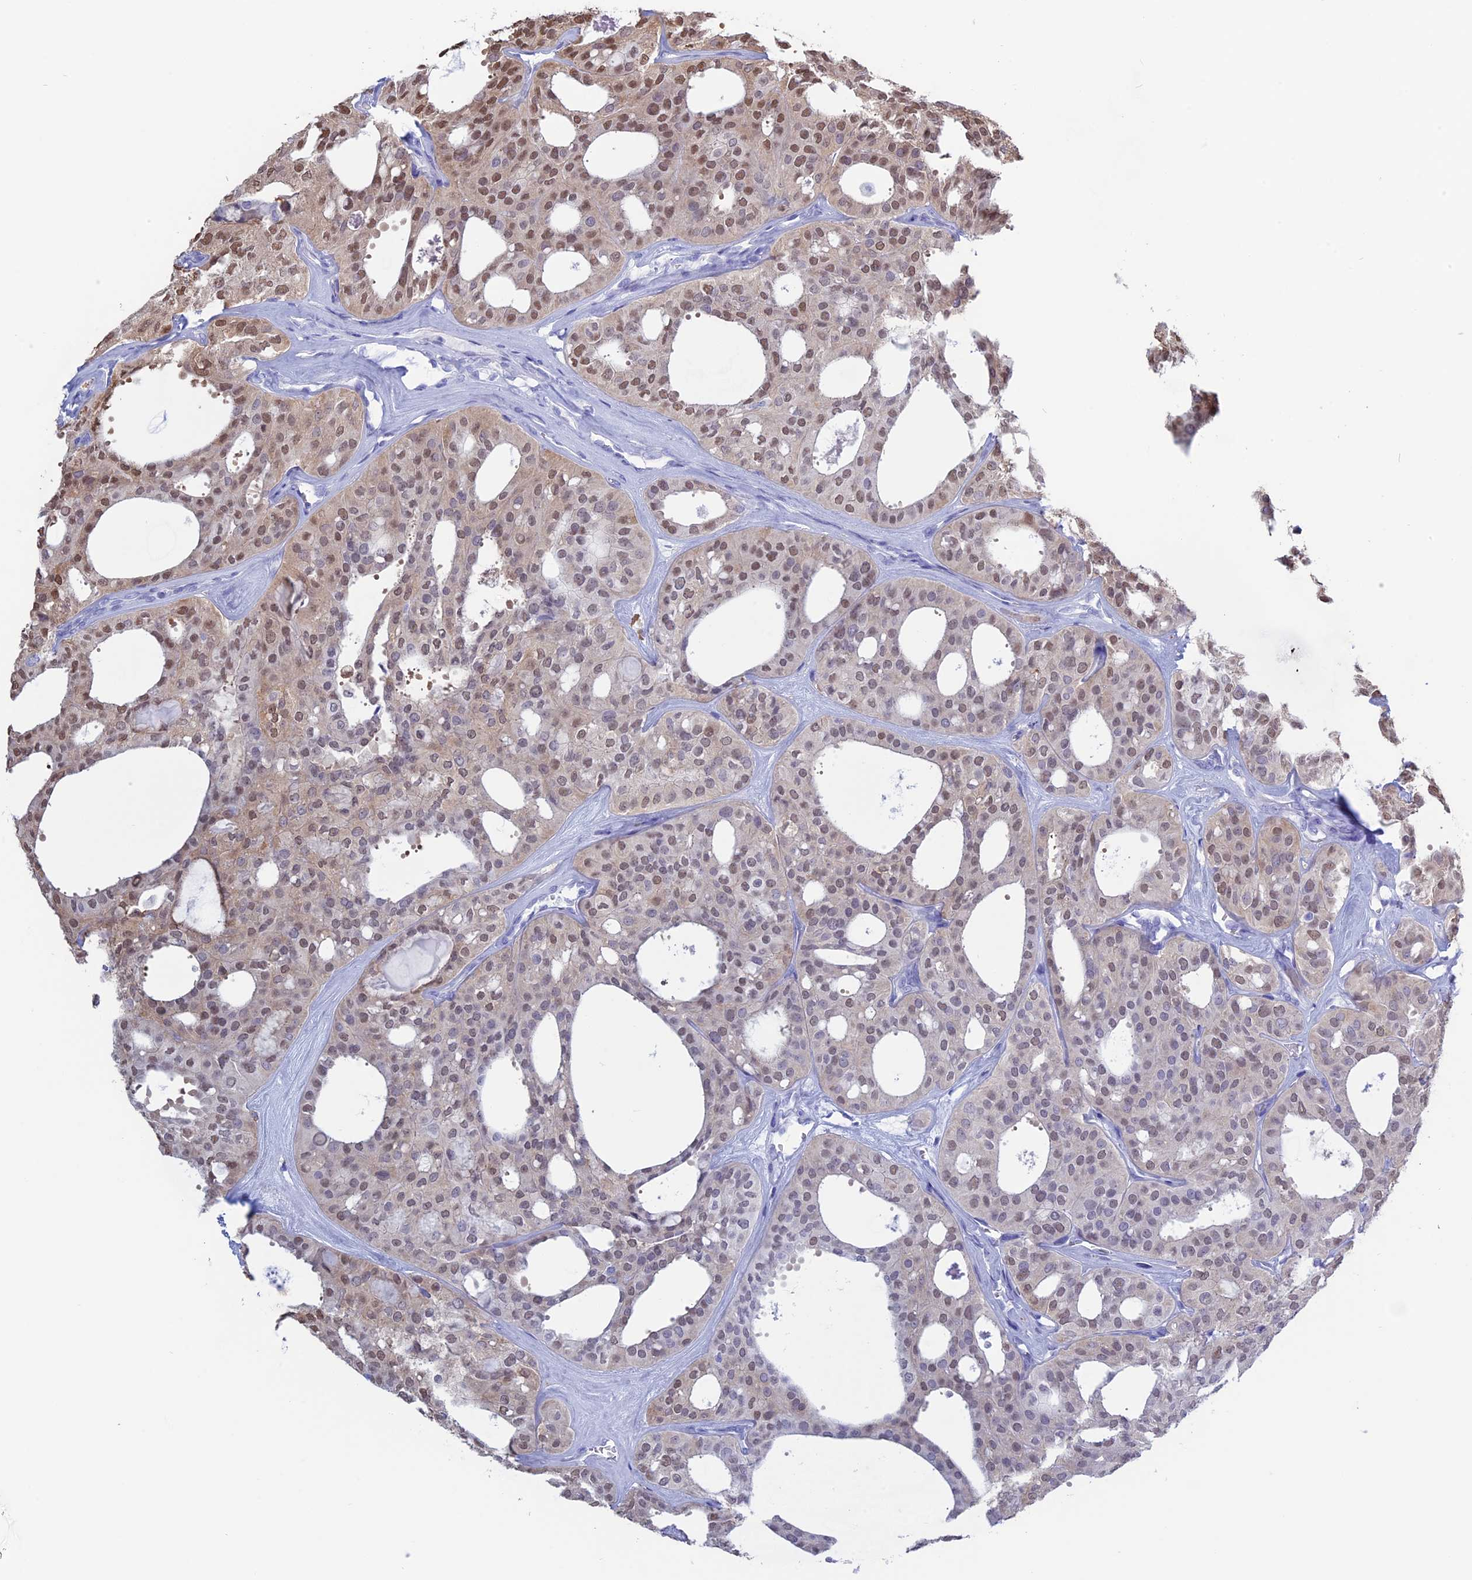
{"staining": {"intensity": "moderate", "quantity": "25%-75%", "location": "nuclear"}, "tissue": "thyroid cancer", "cell_type": "Tumor cells", "image_type": "cancer", "snomed": [{"axis": "morphology", "description": "Follicular adenoma carcinoma, NOS"}, {"axis": "topography", "description": "Thyroid gland"}], "caption": "The micrograph displays a brown stain indicating the presence of a protein in the nuclear of tumor cells in thyroid cancer.", "gene": "LHFPL2", "patient": {"sex": "male", "age": 75}}